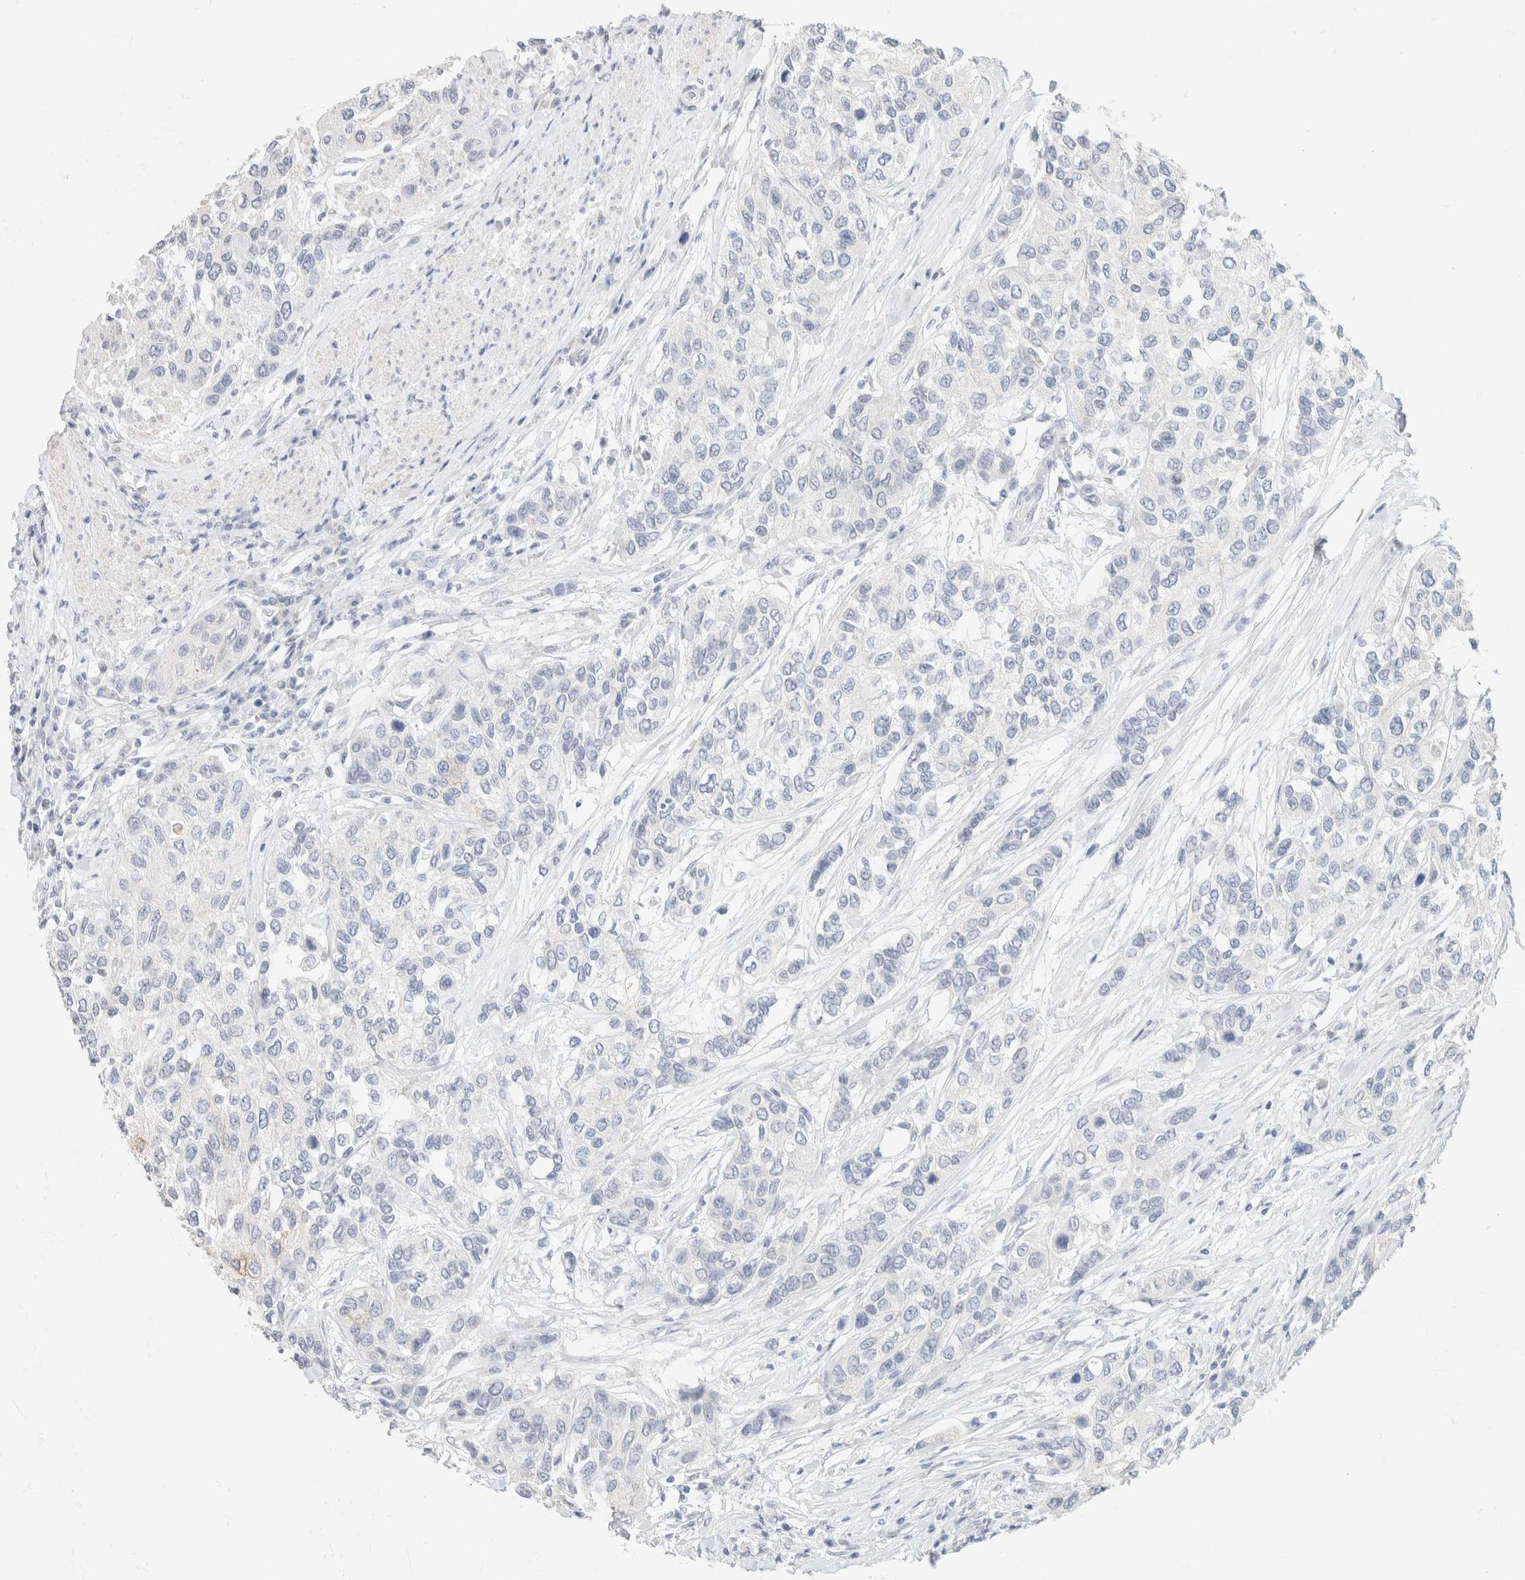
{"staining": {"intensity": "negative", "quantity": "none", "location": "none"}, "tissue": "urothelial cancer", "cell_type": "Tumor cells", "image_type": "cancer", "snomed": [{"axis": "morphology", "description": "Urothelial carcinoma, High grade"}, {"axis": "topography", "description": "Urinary bladder"}], "caption": "Urothelial cancer was stained to show a protein in brown. There is no significant positivity in tumor cells.", "gene": "CA12", "patient": {"sex": "female", "age": 56}}